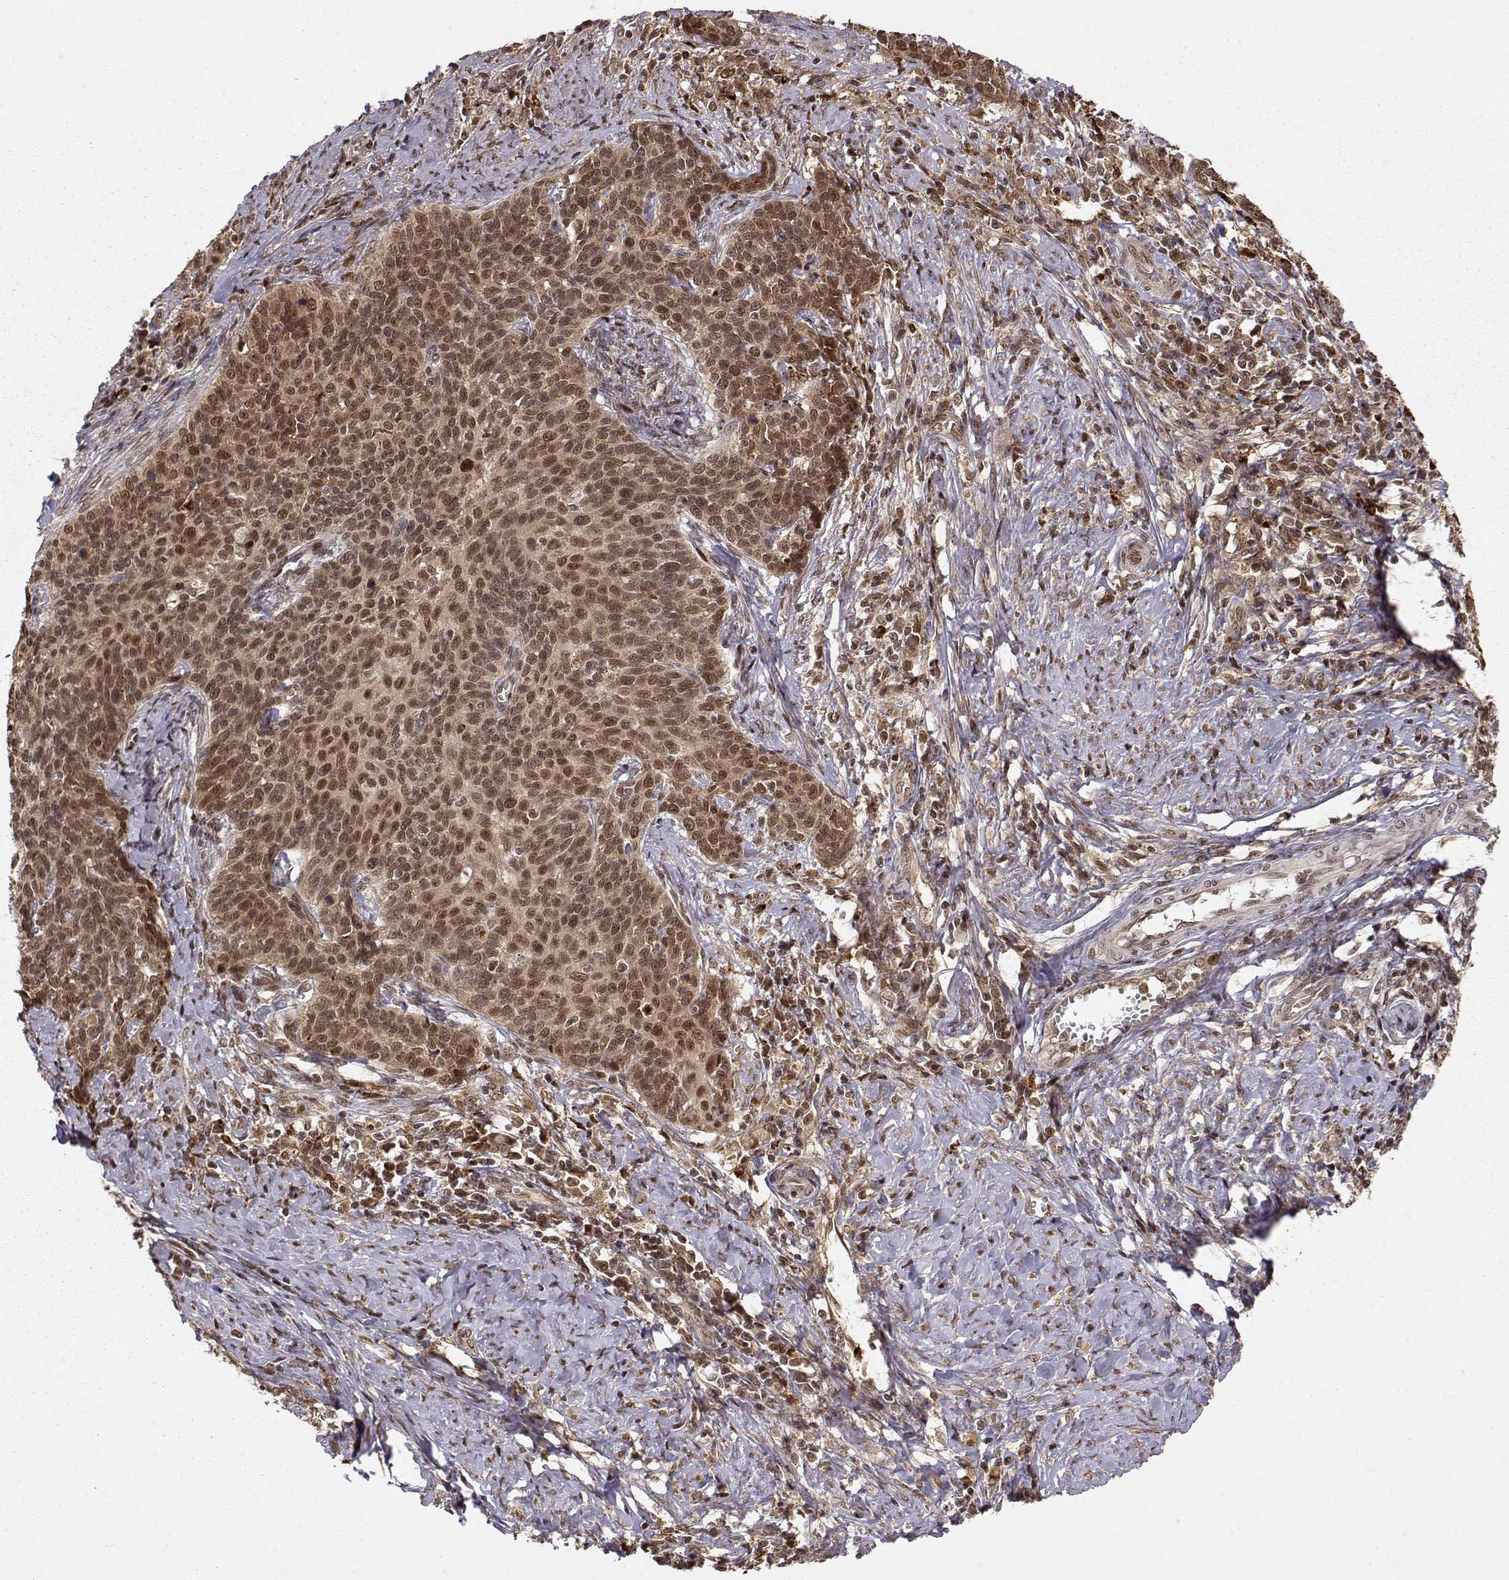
{"staining": {"intensity": "strong", "quantity": ">75%", "location": "cytoplasmic/membranous,nuclear"}, "tissue": "cervical cancer", "cell_type": "Tumor cells", "image_type": "cancer", "snomed": [{"axis": "morphology", "description": "Squamous cell carcinoma, NOS"}, {"axis": "topography", "description": "Cervix"}], "caption": "IHC image of human cervical cancer stained for a protein (brown), which demonstrates high levels of strong cytoplasmic/membranous and nuclear expression in approximately >75% of tumor cells.", "gene": "MAEA", "patient": {"sex": "female", "age": 39}}